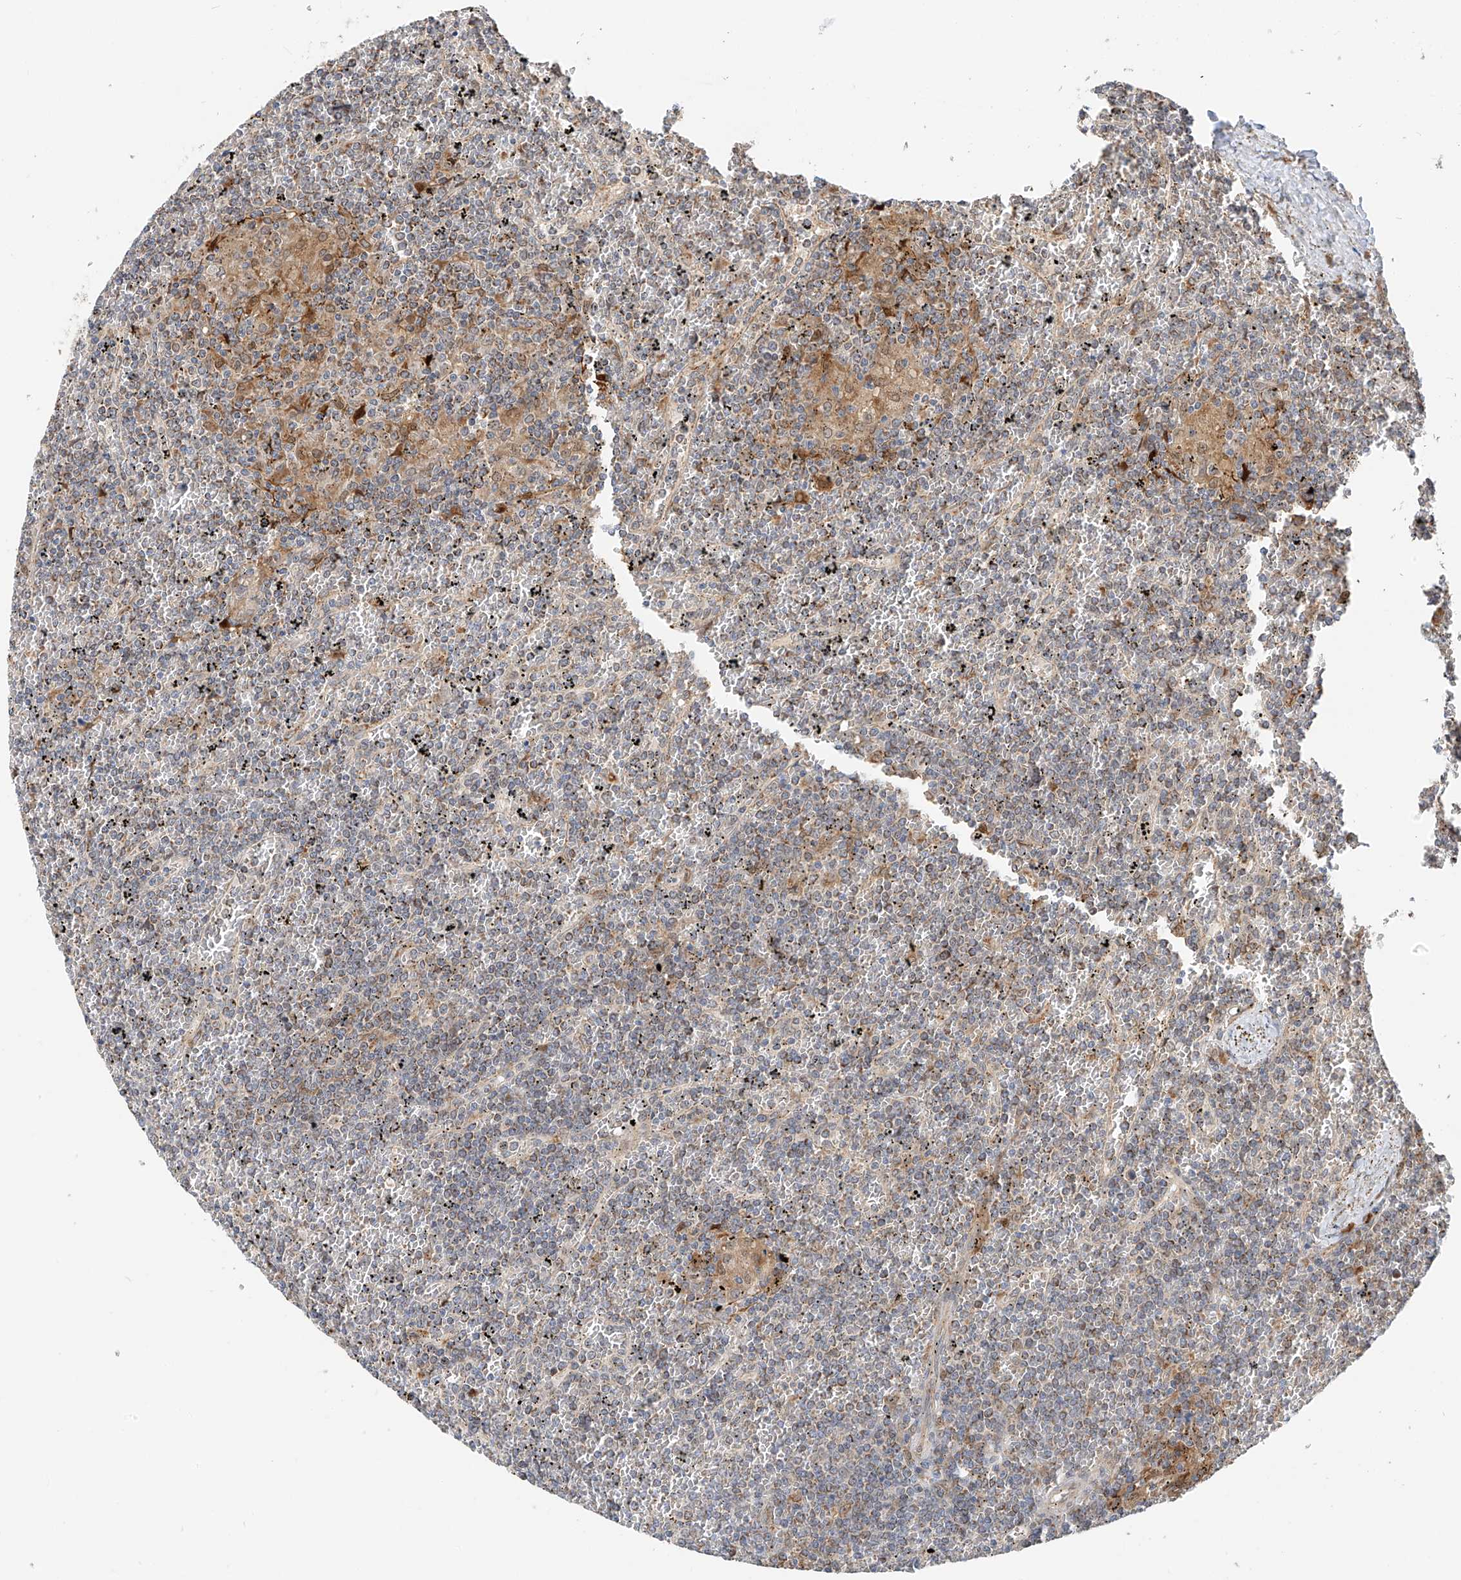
{"staining": {"intensity": "moderate", "quantity": "<25%", "location": "cytoplasmic/membranous"}, "tissue": "lymphoma", "cell_type": "Tumor cells", "image_type": "cancer", "snomed": [{"axis": "morphology", "description": "Malignant lymphoma, non-Hodgkin's type, Low grade"}, {"axis": "topography", "description": "Spleen"}], "caption": "IHC micrograph of neoplastic tissue: lymphoma stained using immunohistochemistry displays low levels of moderate protein expression localized specifically in the cytoplasmic/membranous of tumor cells, appearing as a cytoplasmic/membranous brown color.", "gene": "PPA2", "patient": {"sex": "female", "age": 19}}